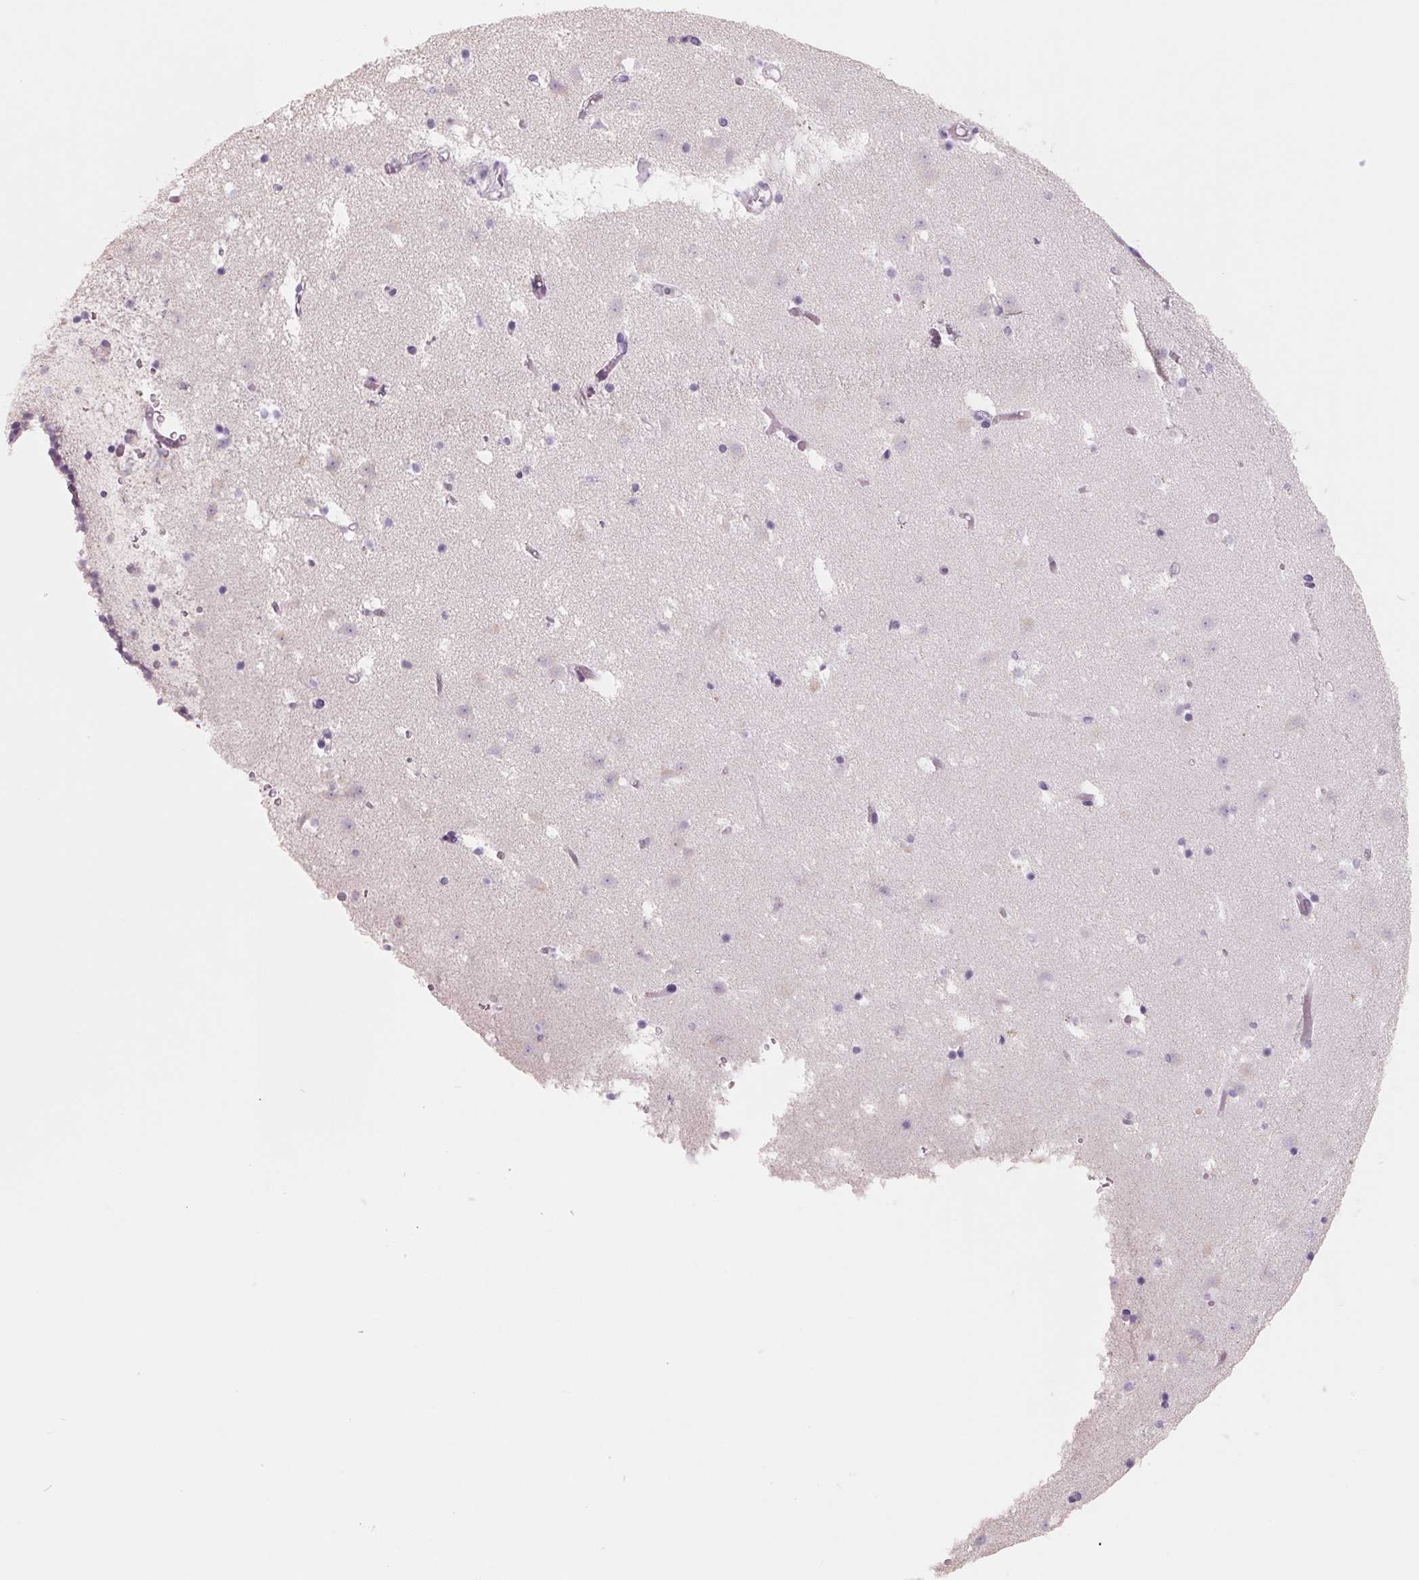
{"staining": {"intensity": "weak", "quantity": "<25%", "location": "cytoplasmic/membranous"}, "tissue": "caudate", "cell_type": "Glial cells", "image_type": "normal", "snomed": [{"axis": "morphology", "description": "Normal tissue, NOS"}, {"axis": "topography", "description": "Lateral ventricle wall"}], "caption": "Immunohistochemical staining of benign human caudate reveals no significant positivity in glial cells. Nuclei are stained in blue.", "gene": "FTCD", "patient": {"sex": "female", "age": 42}}